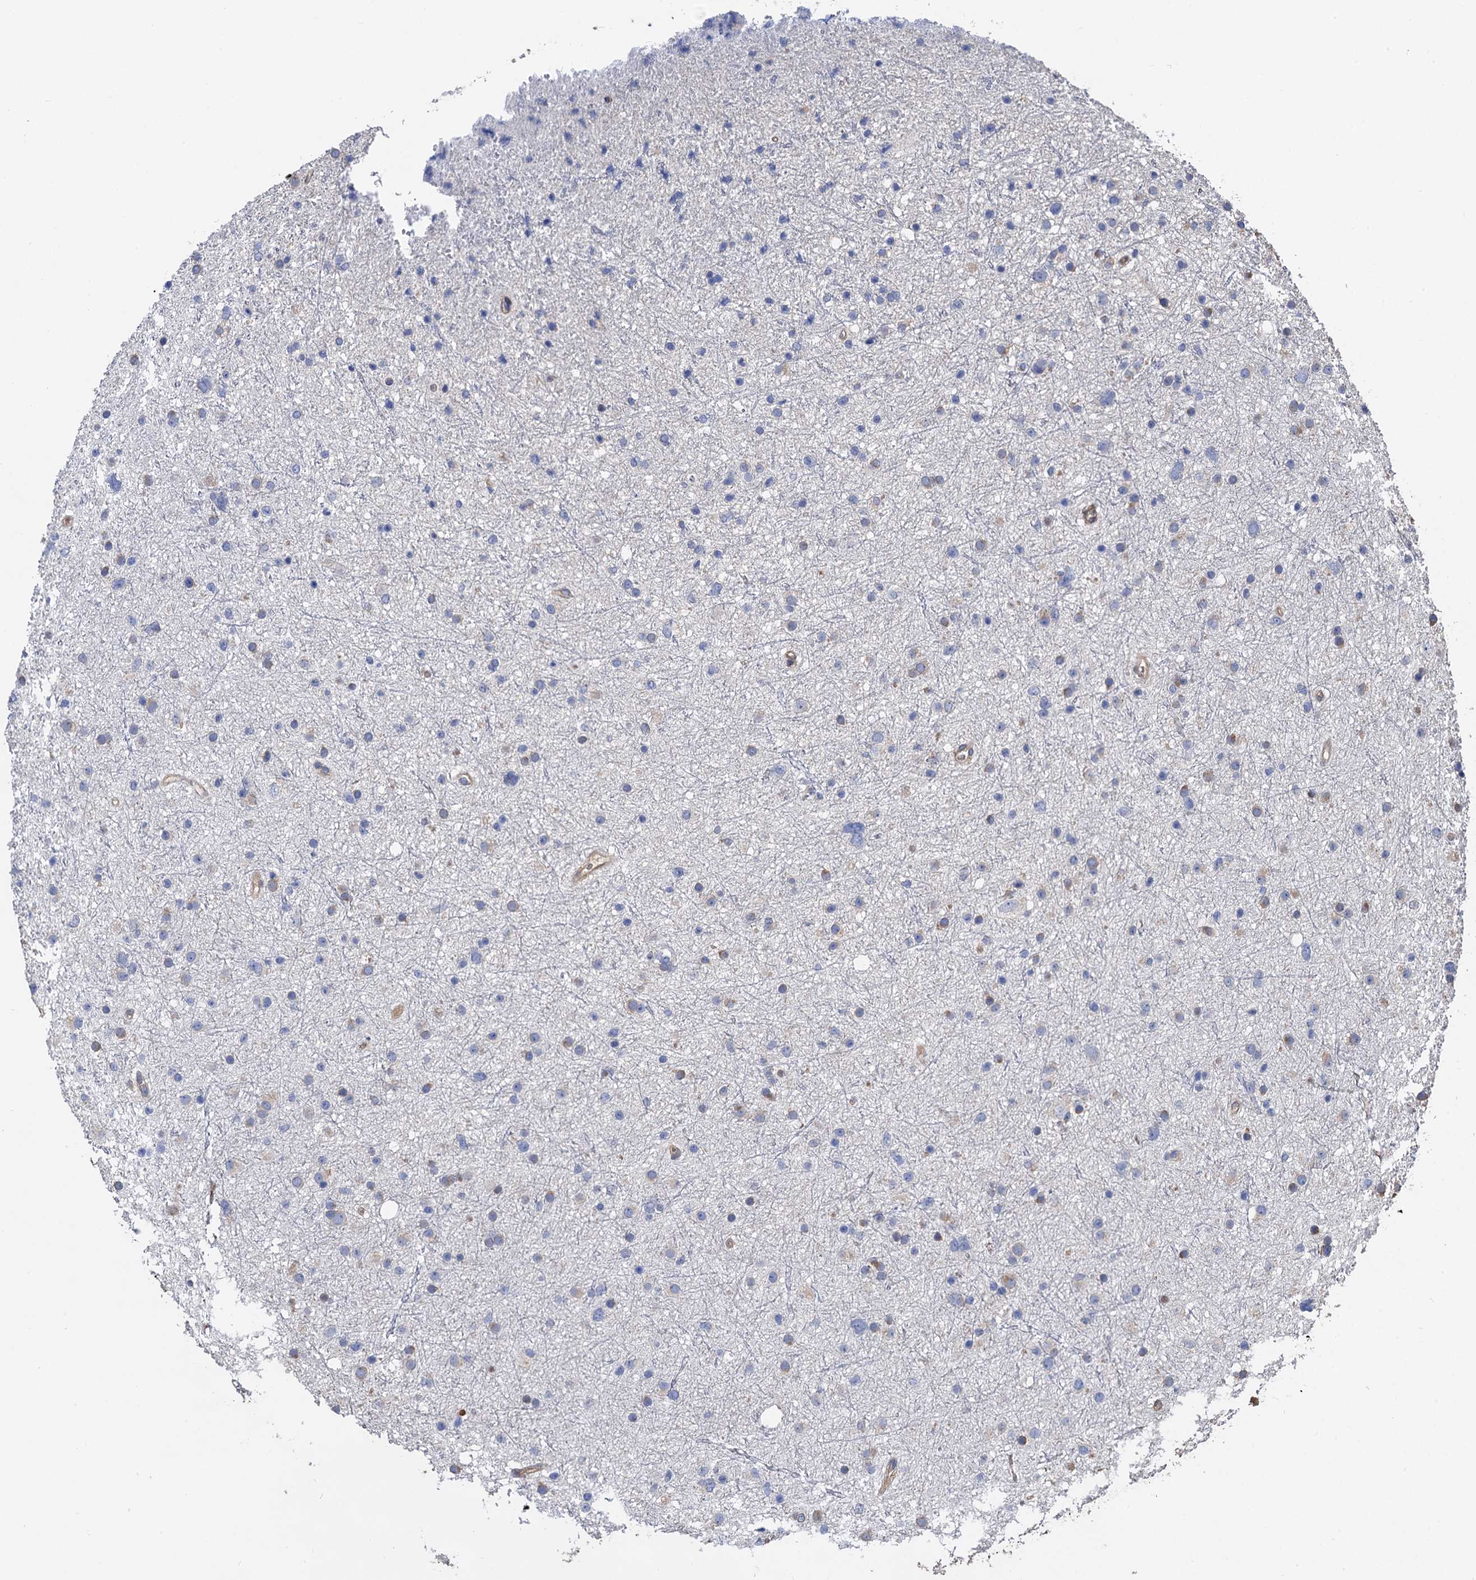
{"staining": {"intensity": "negative", "quantity": "none", "location": "none"}, "tissue": "glioma", "cell_type": "Tumor cells", "image_type": "cancer", "snomed": [{"axis": "morphology", "description": "Glioma, malignant, Low grade"}, {"axis": "topography", "description": "Cerebral cortex"}], "caption": "This histopathology image is of glioma stained with immunohistochemistry to label a protein in brown with the nuclei are counter-stained blue. There is no expression in tumor cells. The staining was performed using DAB to visualize the protein expression in brown, while the nuclei were stained in blue with hematoxylin (Magnification: 20x).", "gene": "CNNM1", "patient": {"sex": "female", "age": 39}}